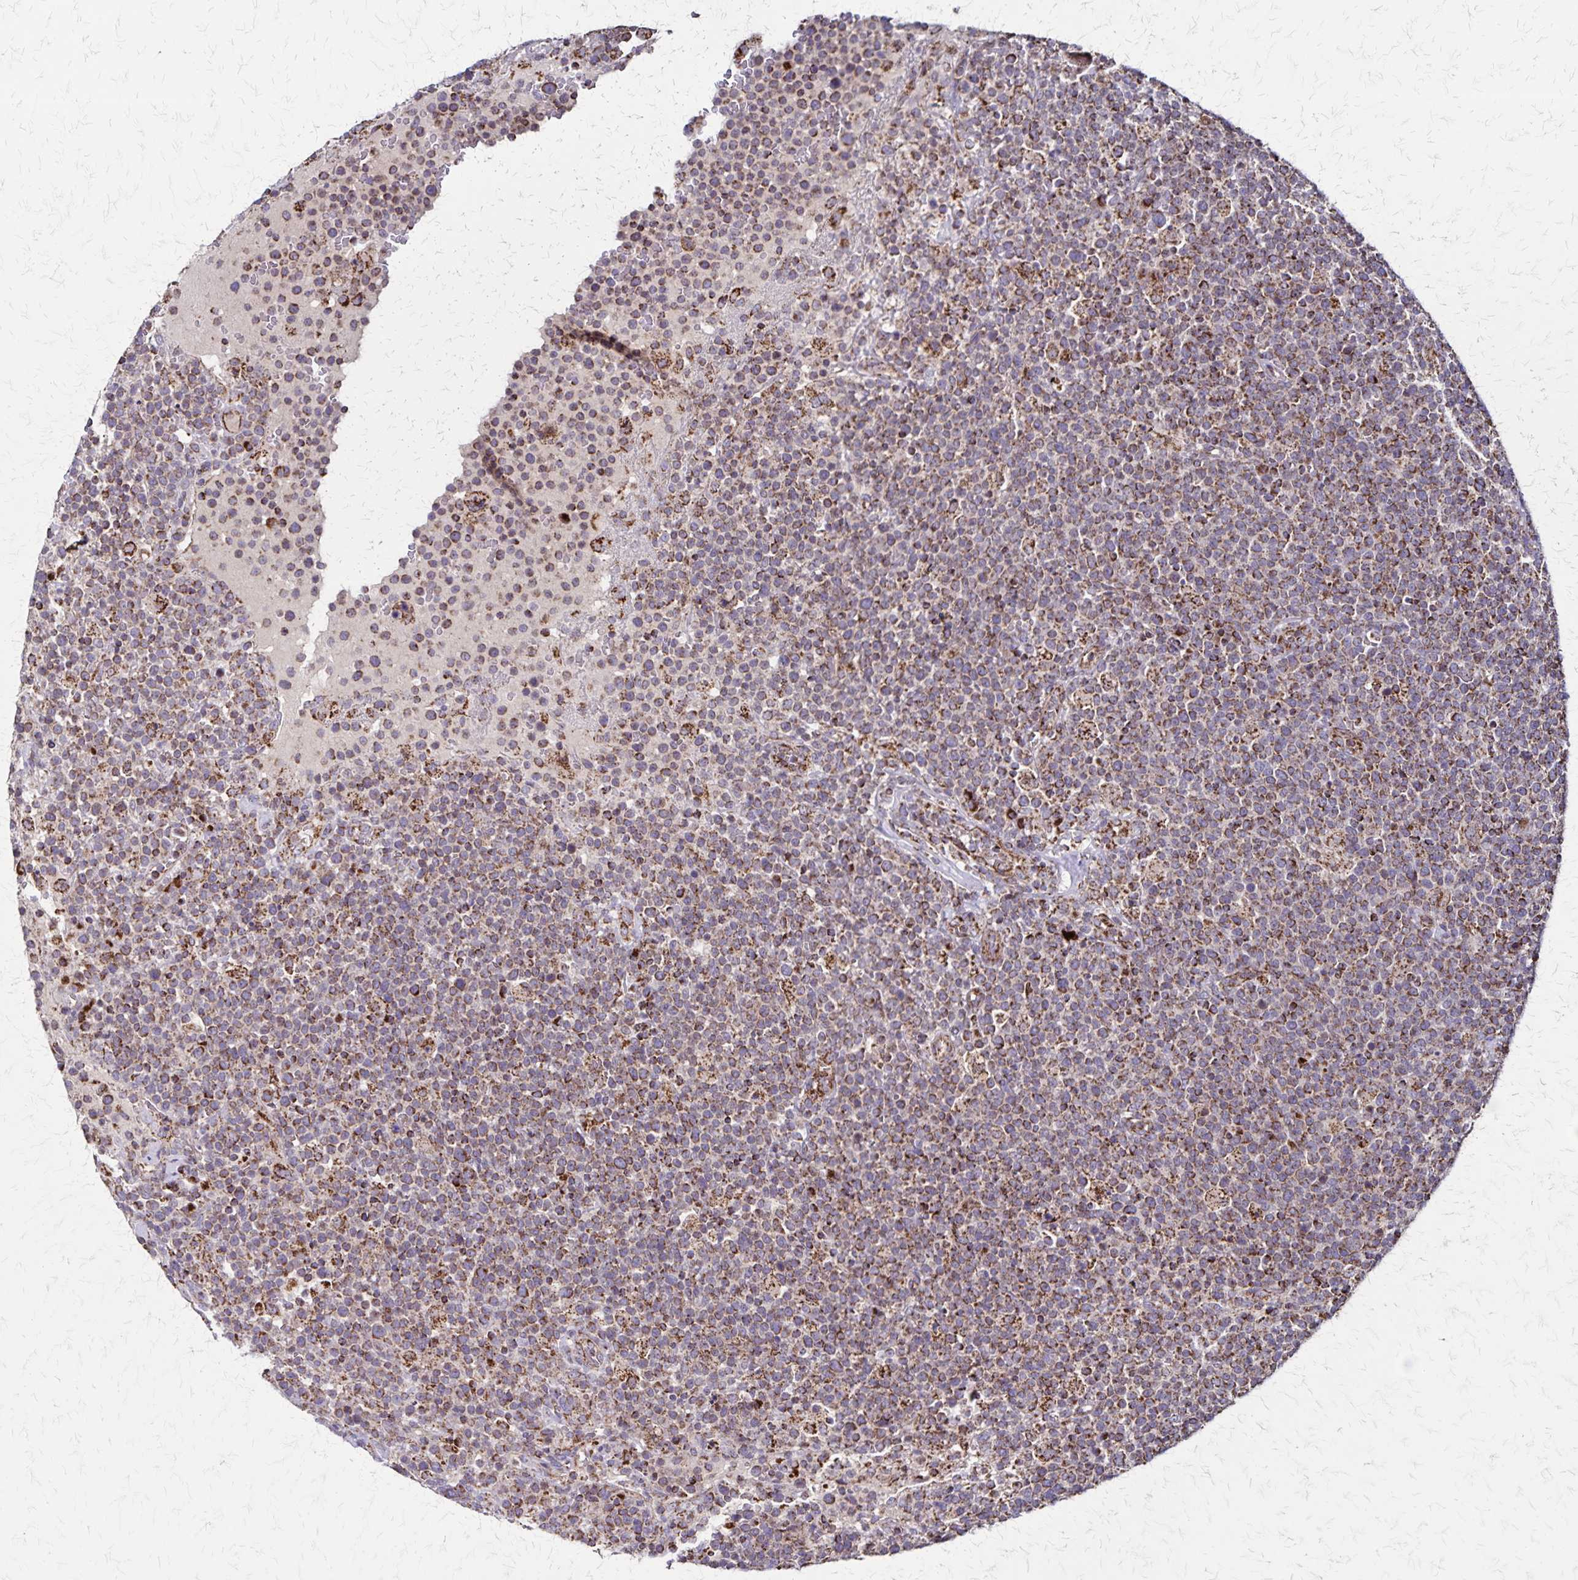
{"staining": {"intensity": "moderate", "quantity": ">75%", "location": "cytoplasmic/membranous"}, "tissue": "lymphoma", "cell_type": "Tumor cells", "image_type": "cancer", "snomed": [{"axis": "morphology", "description": "Malignant lymphoma, non-Hodgkin's type, High grade"}, {"axis": "topography", "description": "Lymph node"}], "caption": "Protein expression analysis of human malignant lymphoma, non-Hodgkin's type (high-grade) reveals moderate cytoplasmic/membranous positivity in approximately >75% of tumor cells.", "gene": "NFS1", "patient": {"sex": "male", "age": 61}}